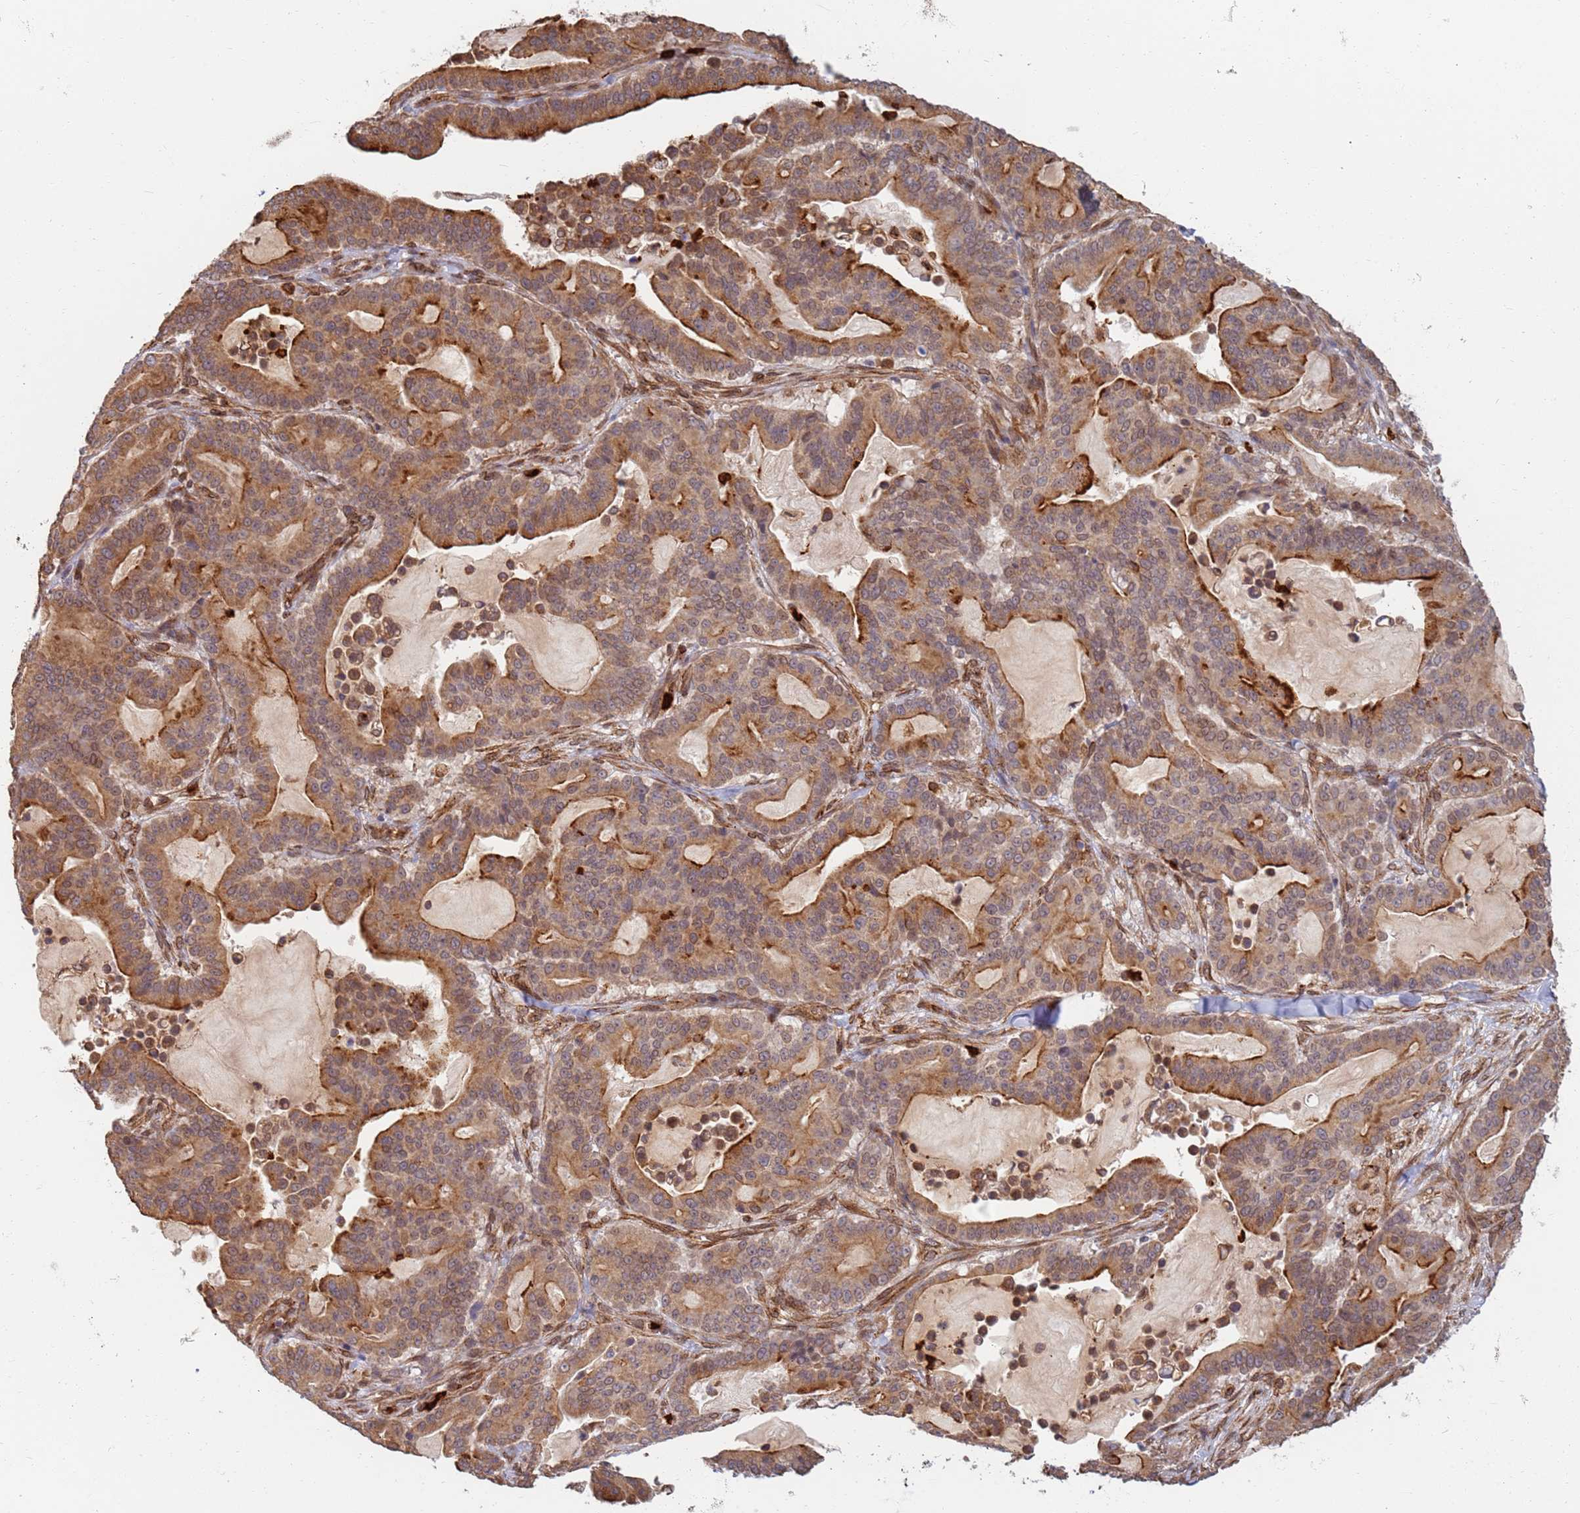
{"staining": {"intensity": "strong", "quantity": ">75%", "location": "cytoplasmic/membranous"}, "tissue": "pancreatic cancer", "cell_type": "Tumor cells", "image_type": "cancer", "snomed": [{"axis": "morphology", "description": "Adenocarcinoma, NOS"}, {"axis": "topography", "description": "Pancreas"}], "caption": "Pancreatic adenocarcinoma stained with DAB immunohistochemistry (IHC) reveals high levels of strong cytoplasmic/membranous staining in approximately >75% of tumor cells.", "gene": "CEP170", "patient": {"sex": "male", "age": 63}}